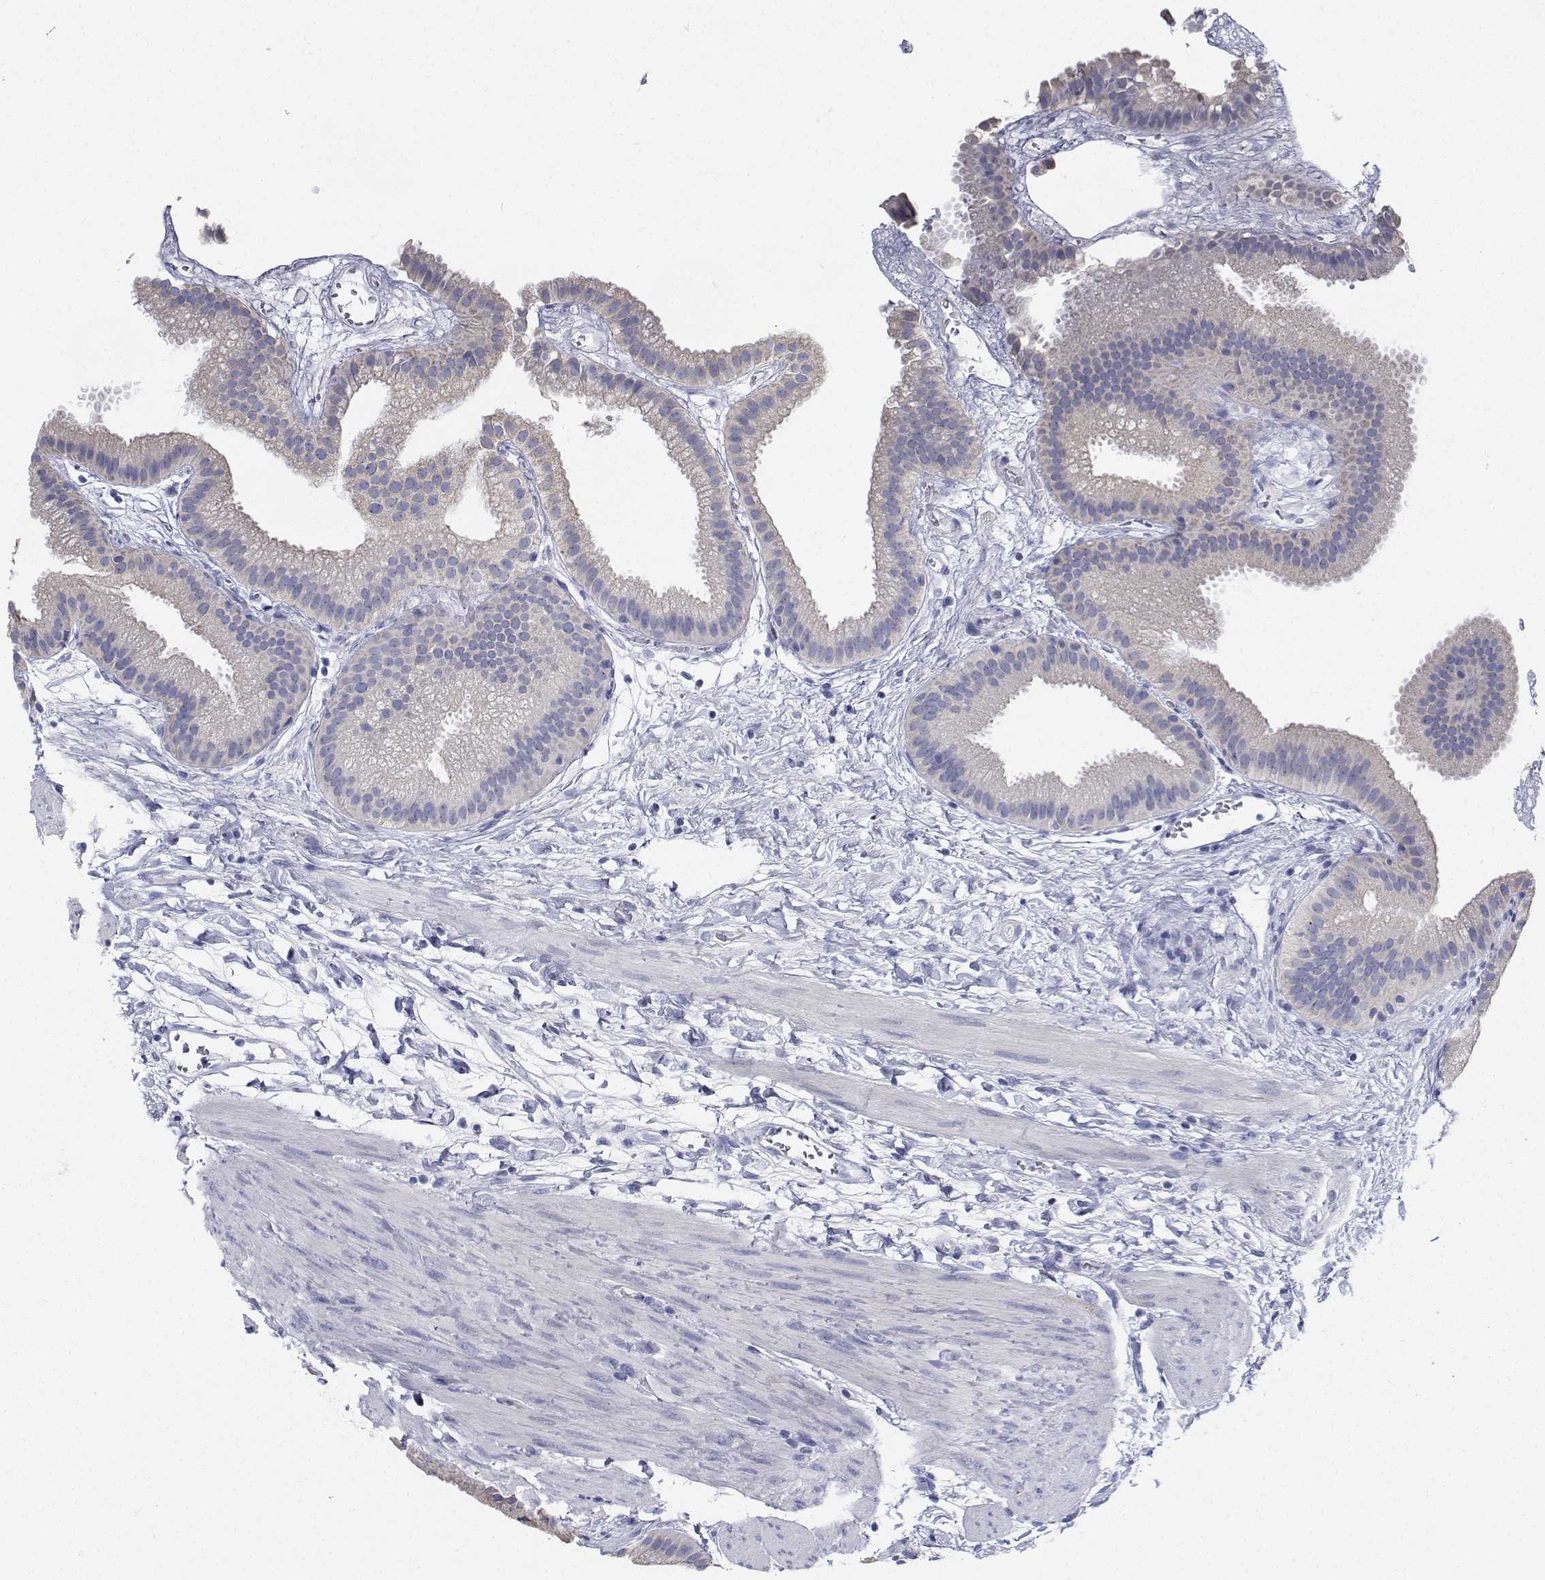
{"staining": {"intensity": "negative", "quantity": "none", "location": "none"}, "tissue": "gallbladder", "cell_type": "Glandular cells", "image_type": "normal", "snomed": [{"axis": "morphology", "description": "Normal tissue, NOS"}, {"axis": "topography", "description": "Gallbladder"}], "caption": "DAB immunohistochemical staining of normal gallbladder exhibits no significant staining in glandular cells.", "gene": "CDHR3", "patient": {"sex": "female", "age": 63}}